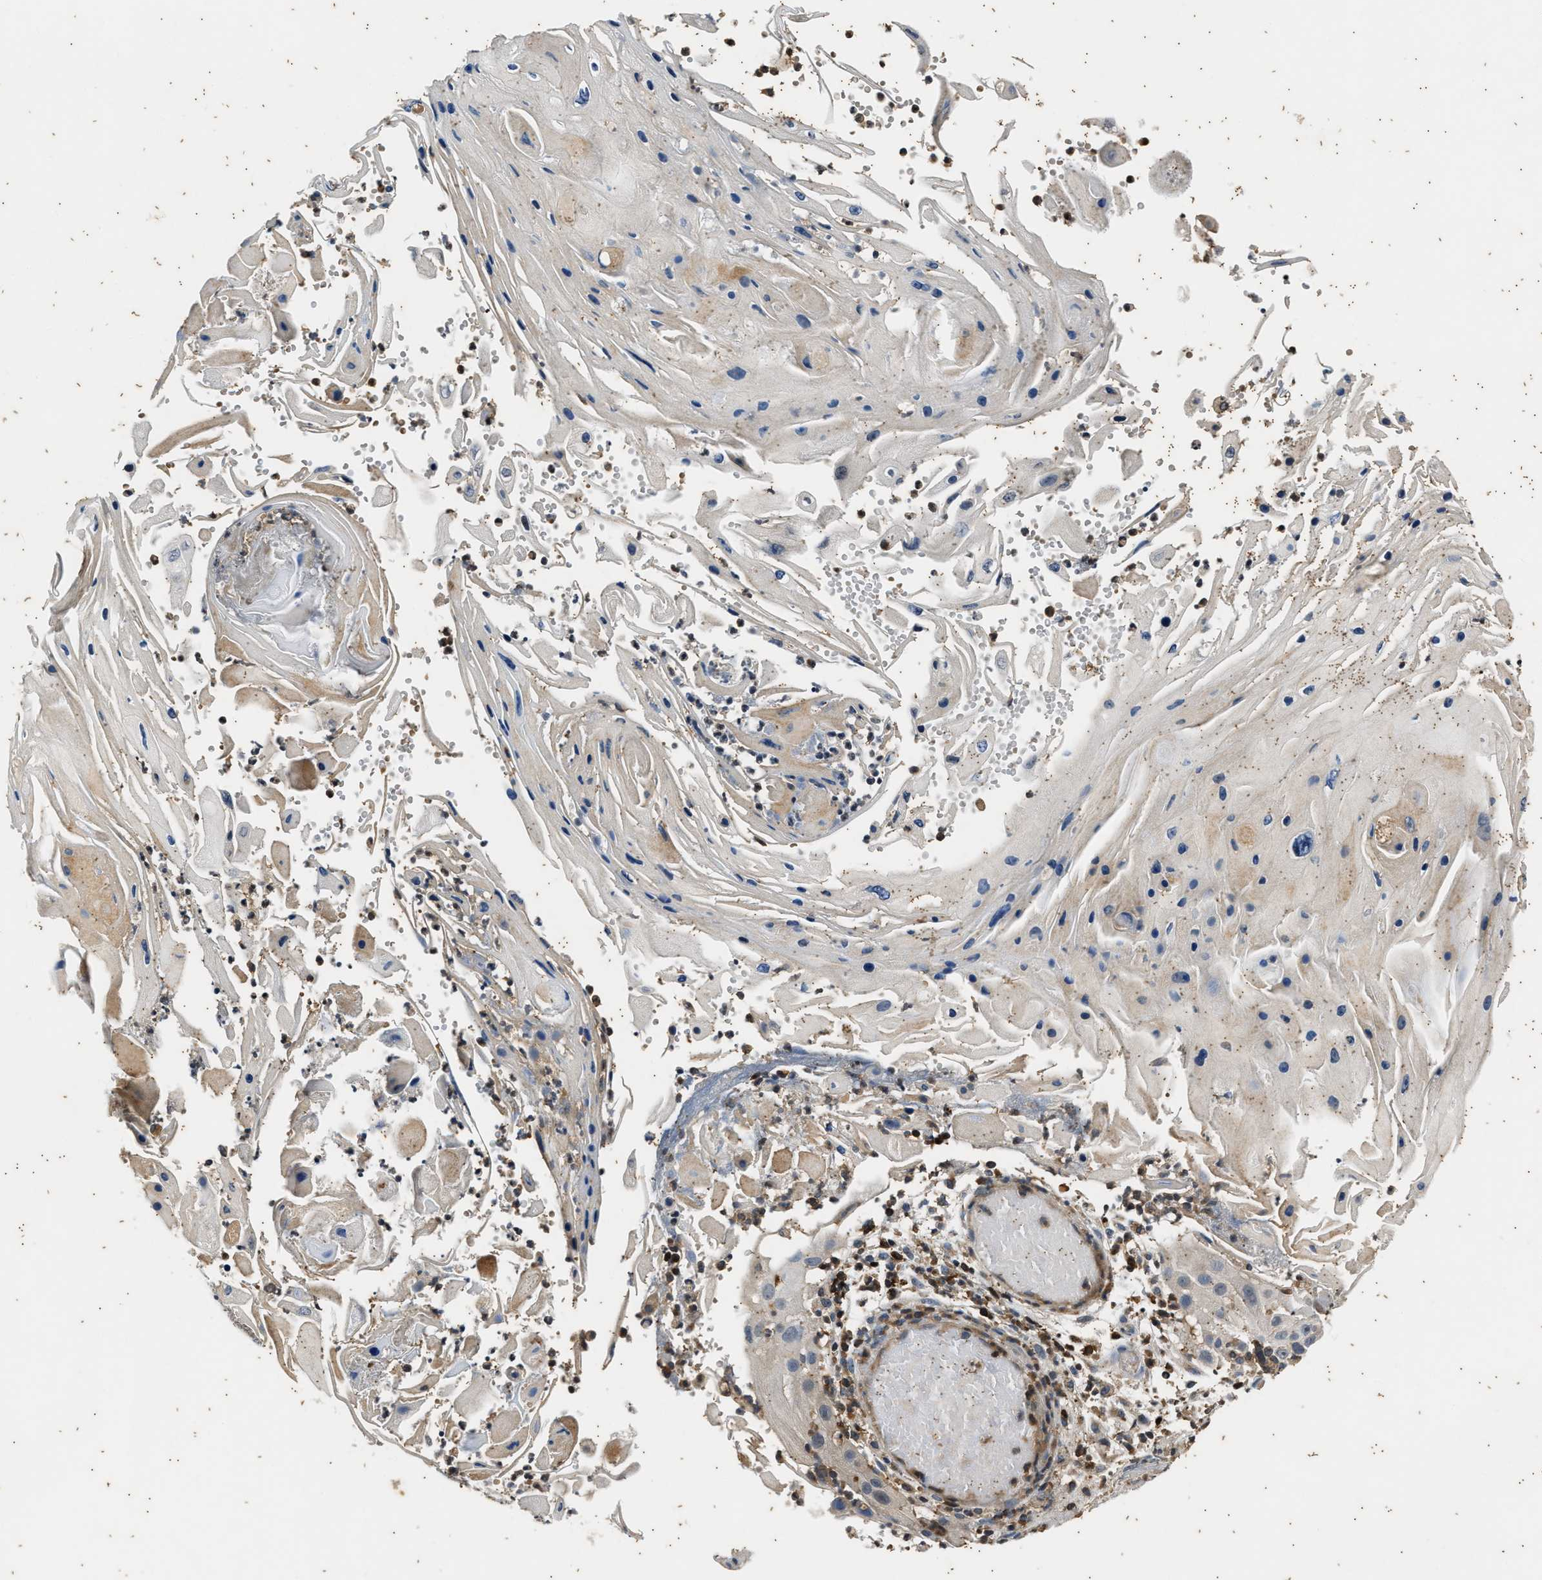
{"staining": {"intensity": "negative", "quantity": "none", "location": "none"}, "tissue": "skin cancer", "cell_type": "Tumor cells", "image_type": "cancer", "snomed": [{"axis": "morphology", "description": "Squamous cell carcinoma, NOS"}, {"axis": "topography", "description": "Skin"}], "caption": "Immunohistochemistry (IHC) photomicrograph of neoplastic tissue: human skin cancer (squamous cell carcinoma) stained with DAB reveals no significant protein expression in tumor cells.", "gene": "PTPN7", "patient": {"sex": "female", "age": 44}}